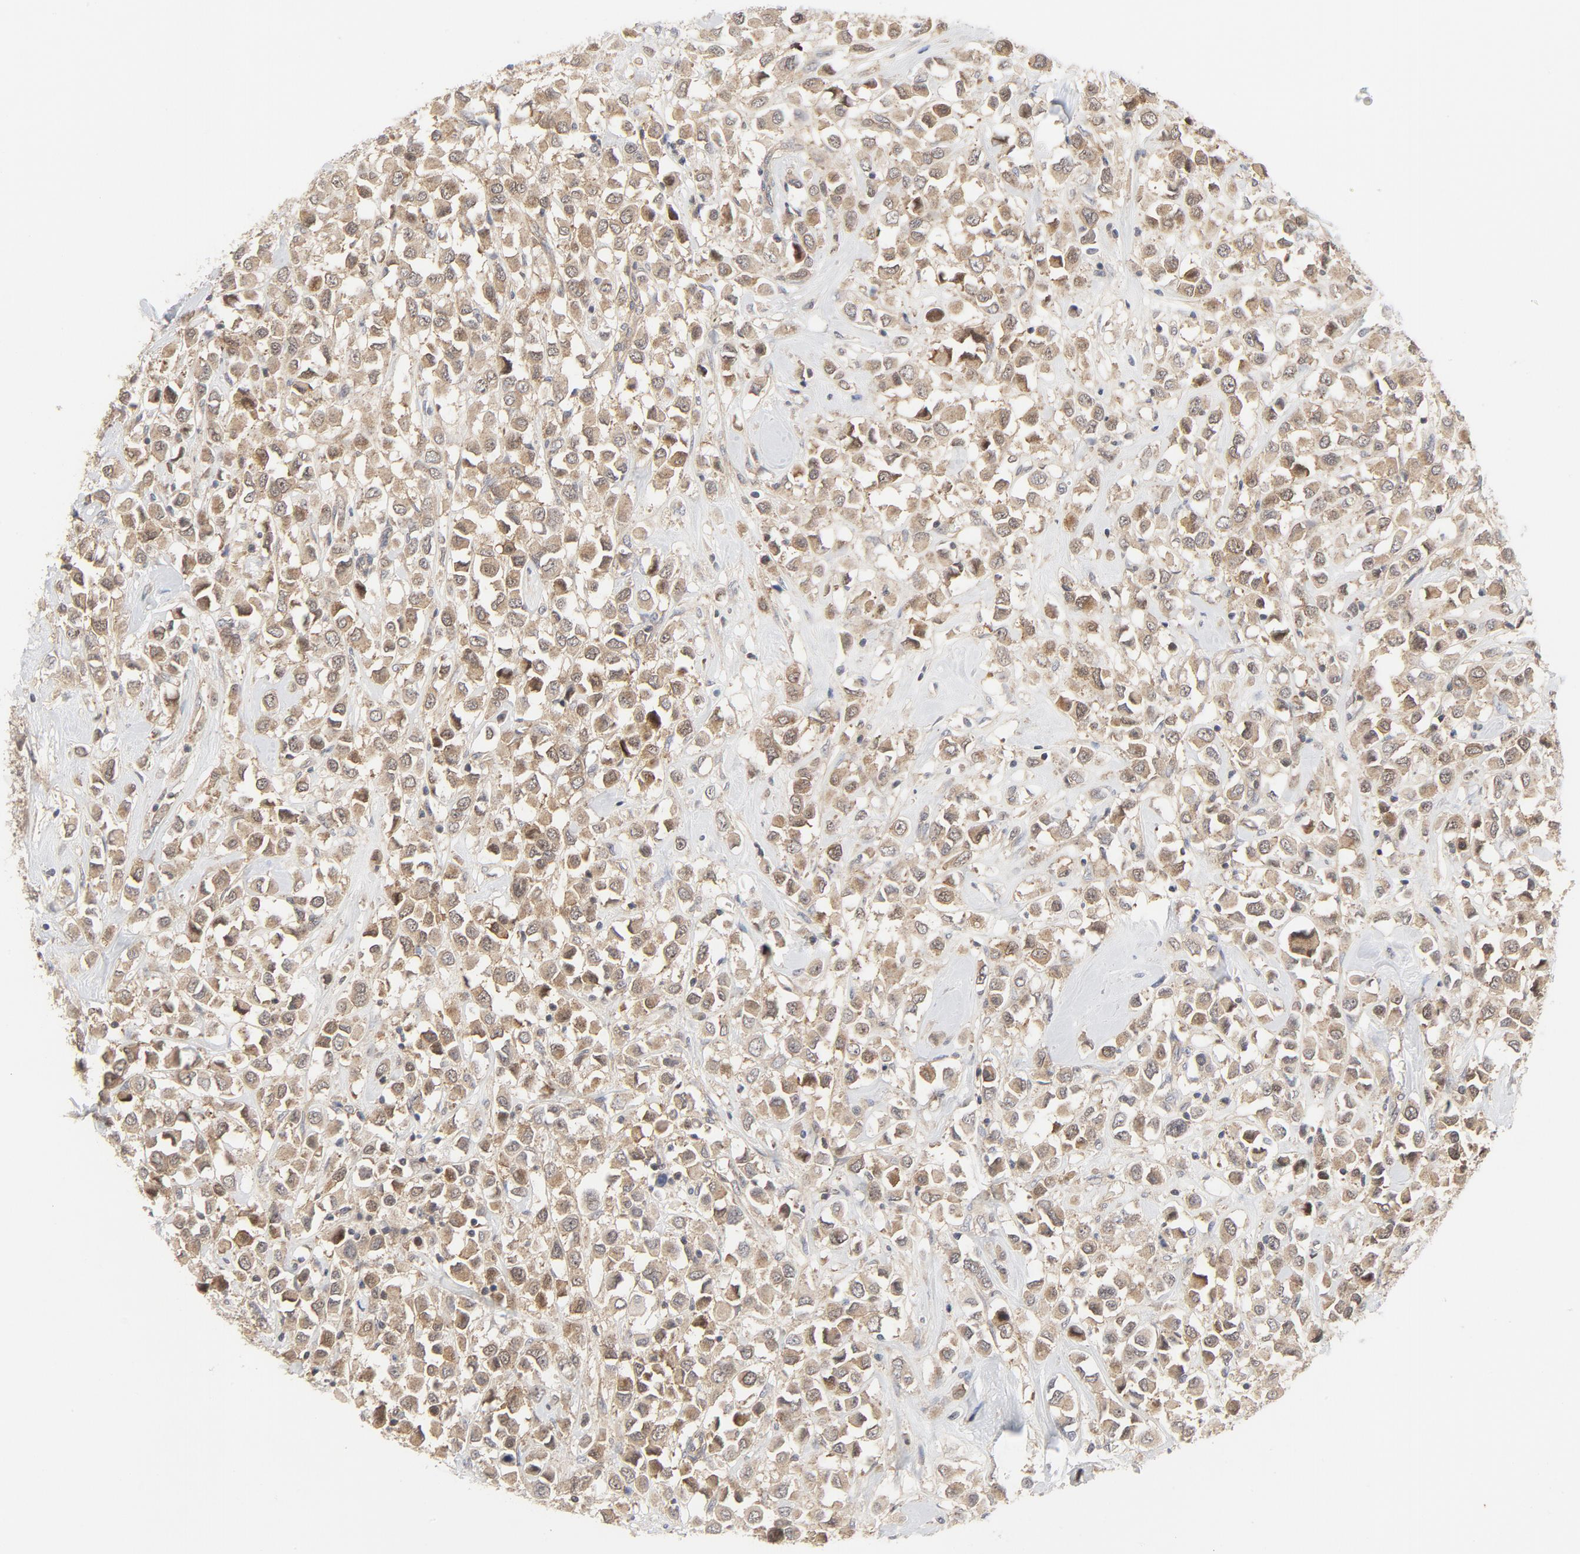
{"staining": {"intensity": "weak", "quantity": ">75%", "location": "cytoplasmic/membranous"}, "tissue": "breast cancer", "cell_type": "Tumor cells", "image_type": "cancer", "snomed": [{"axis": "morphology", "description": "Duct carcinoma"}, {"axis": "topography", "description": "Breast"}], "caption": "Tumor cells demonstrate low levels of weak cytoplasmic/membranous staining in about >75% of cells in invasive ductal carcinoma (breast).", "gene": "MAP2K7", "patient": {"sex": "female", "age": 61}}